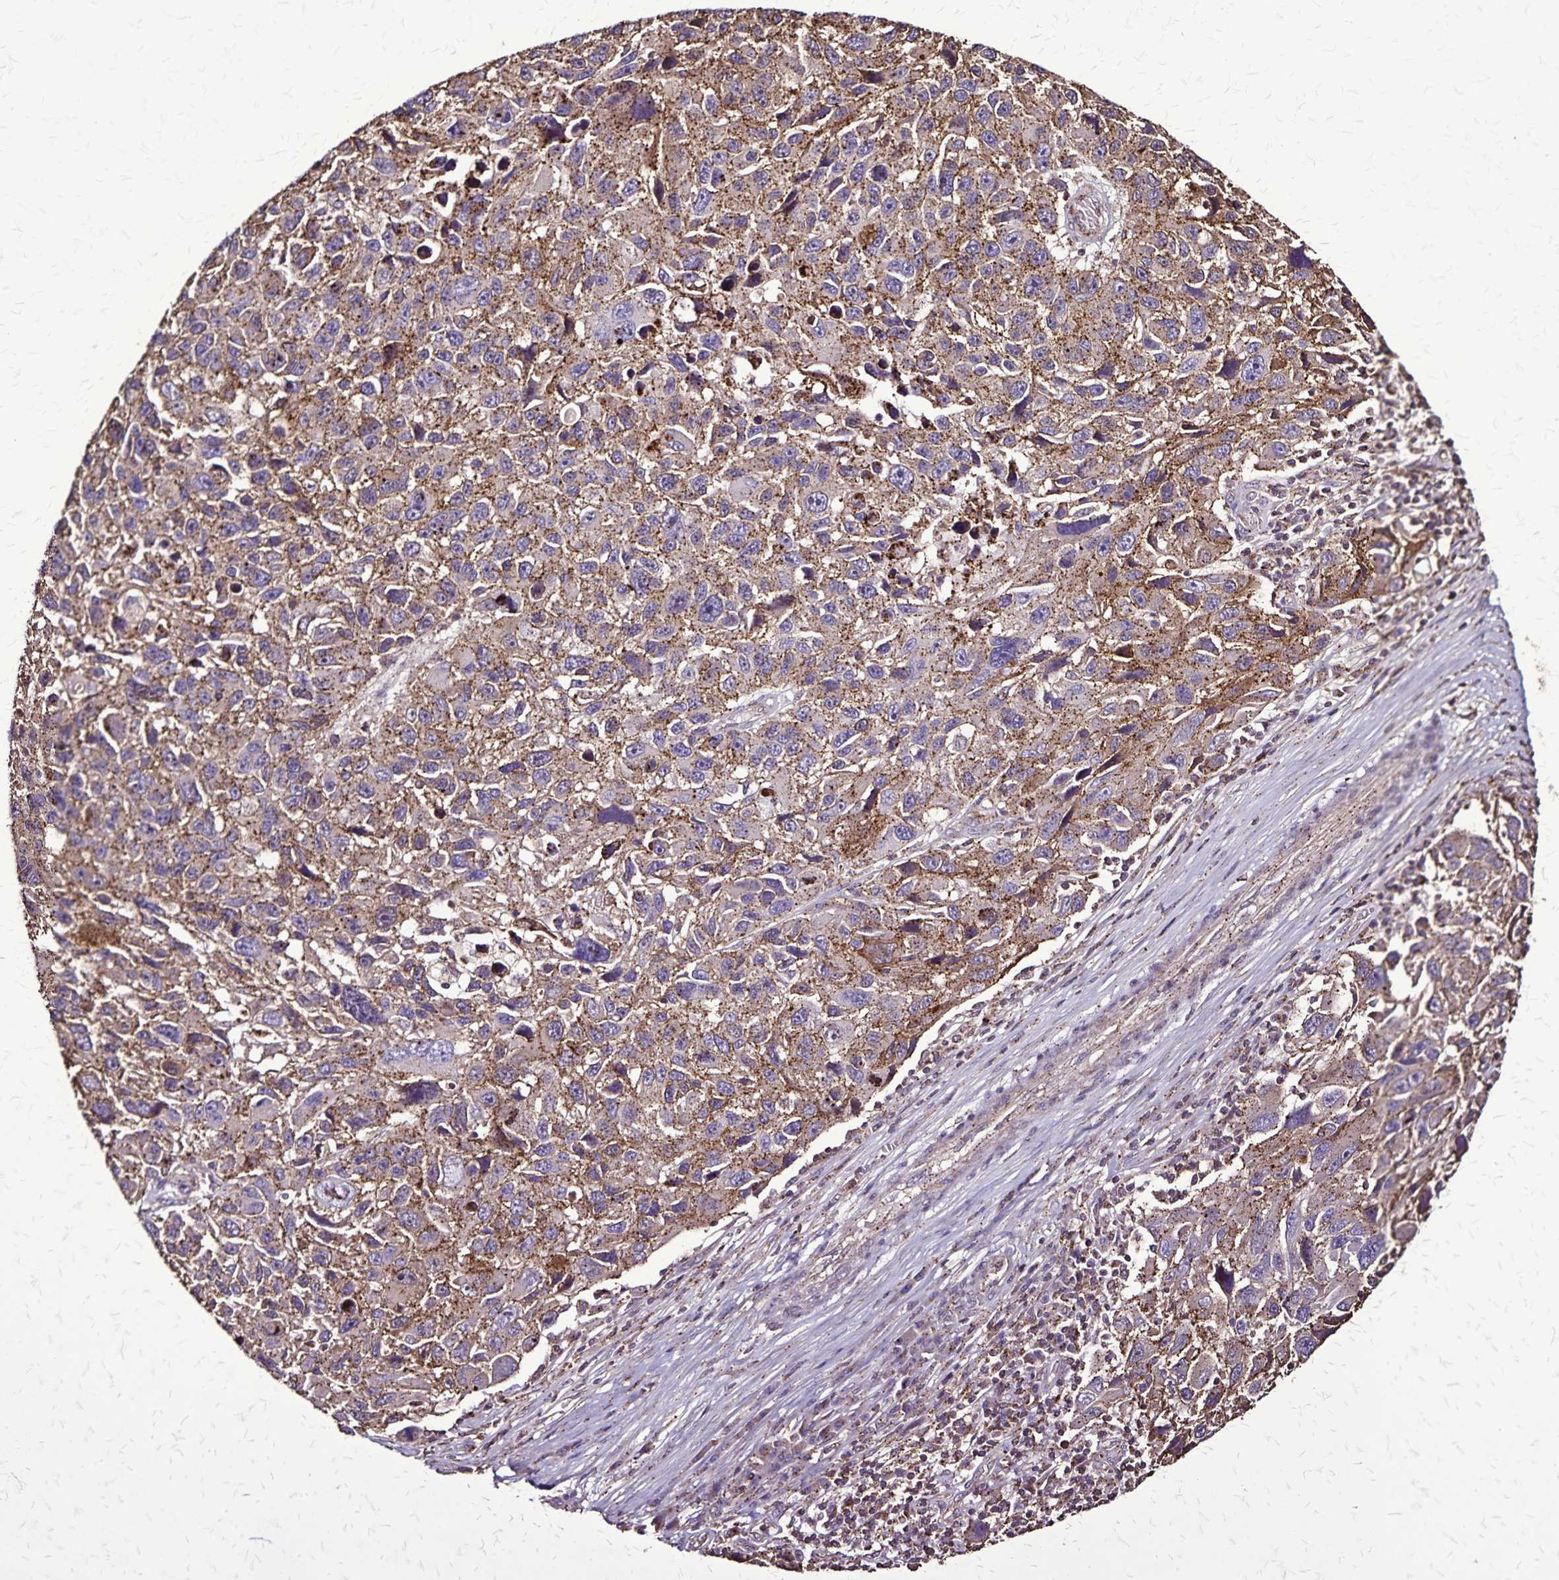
{"staining": {"intensity": "moderate", "quantity": ">75%", "location": "cytoplasmic/membranous"}, "tissue": "melanoma", "cell_type": "Tumor cells", "image_type": "cancer", "snomed": [{"axis": "morphology", "description": "Malignant melanoma, NOS"}, {"axis": "topography", "description": "Skin"}], "caption": "IHC (DAB) staining of human melanoma demonstrates moderate cytoplasmic/membranous protein expression in approximately >75% of tumor cells. The staining was performed using DAB (3,3'-diaminobenzidine), with brown indicating positive protein expression. Nuclei are stained blue with hematoxylin.", "gene": "CHMP1B", "patient": {"sex": "male", "age": 53}}